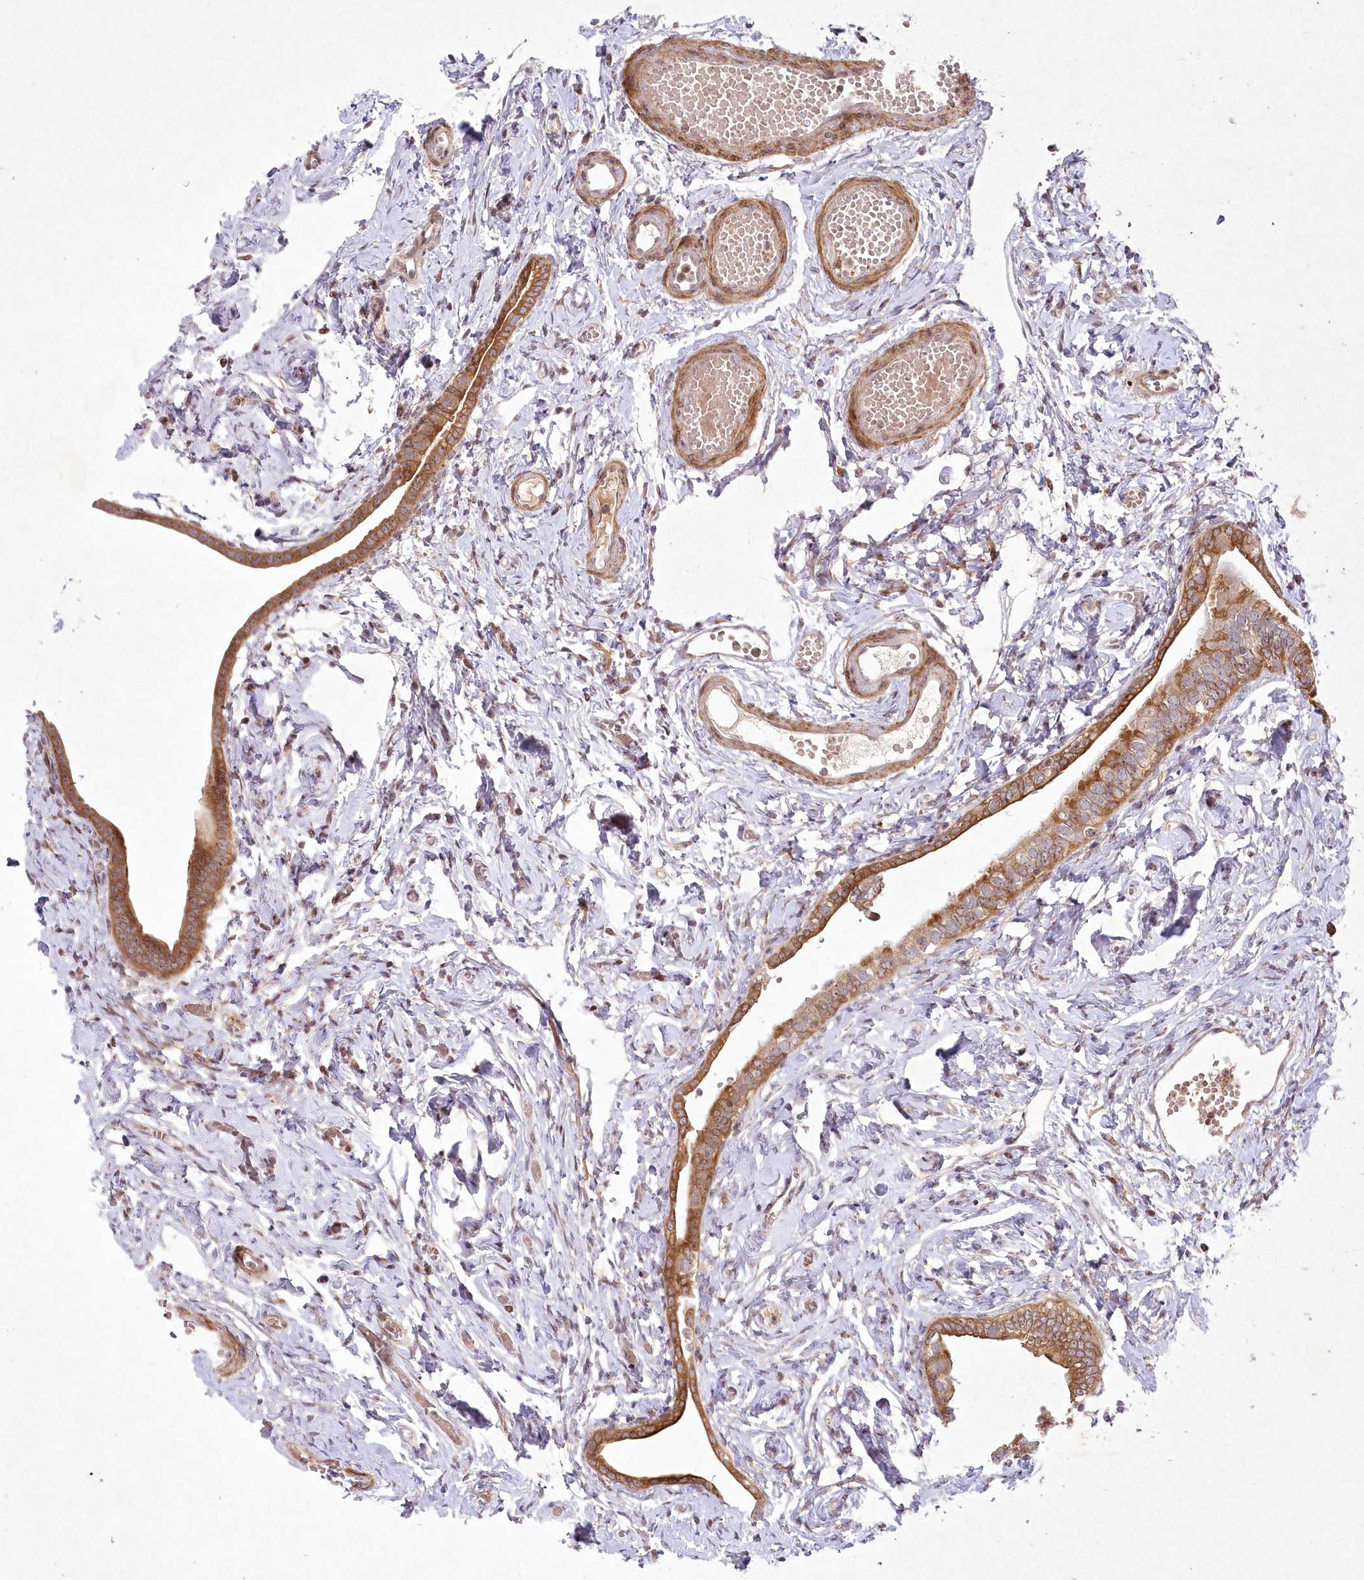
{"staining": {"intensity": "moderate", "quantity": ">75%", "location": "cytoplasmic/membranous"}, "tissue": "fallopian tube", "cell_type": "Glandular cells", "image_type": "normal", "snomed": [{"axis": "morphology", "description": "Normal tissue, NOS"}, {"axis": "topography", "description": "Fallopian tube"}], "caption": "DAB (3,3'-diaminobenzidine) immunohistochemical staining of unremarkable fallopian tube exhibits moderate cytoplasmic/membranous protein expression in approximately >75% of glandular cells.", "gene": "SH2D3A", "patient": {"sex": "female", "age": 71}}